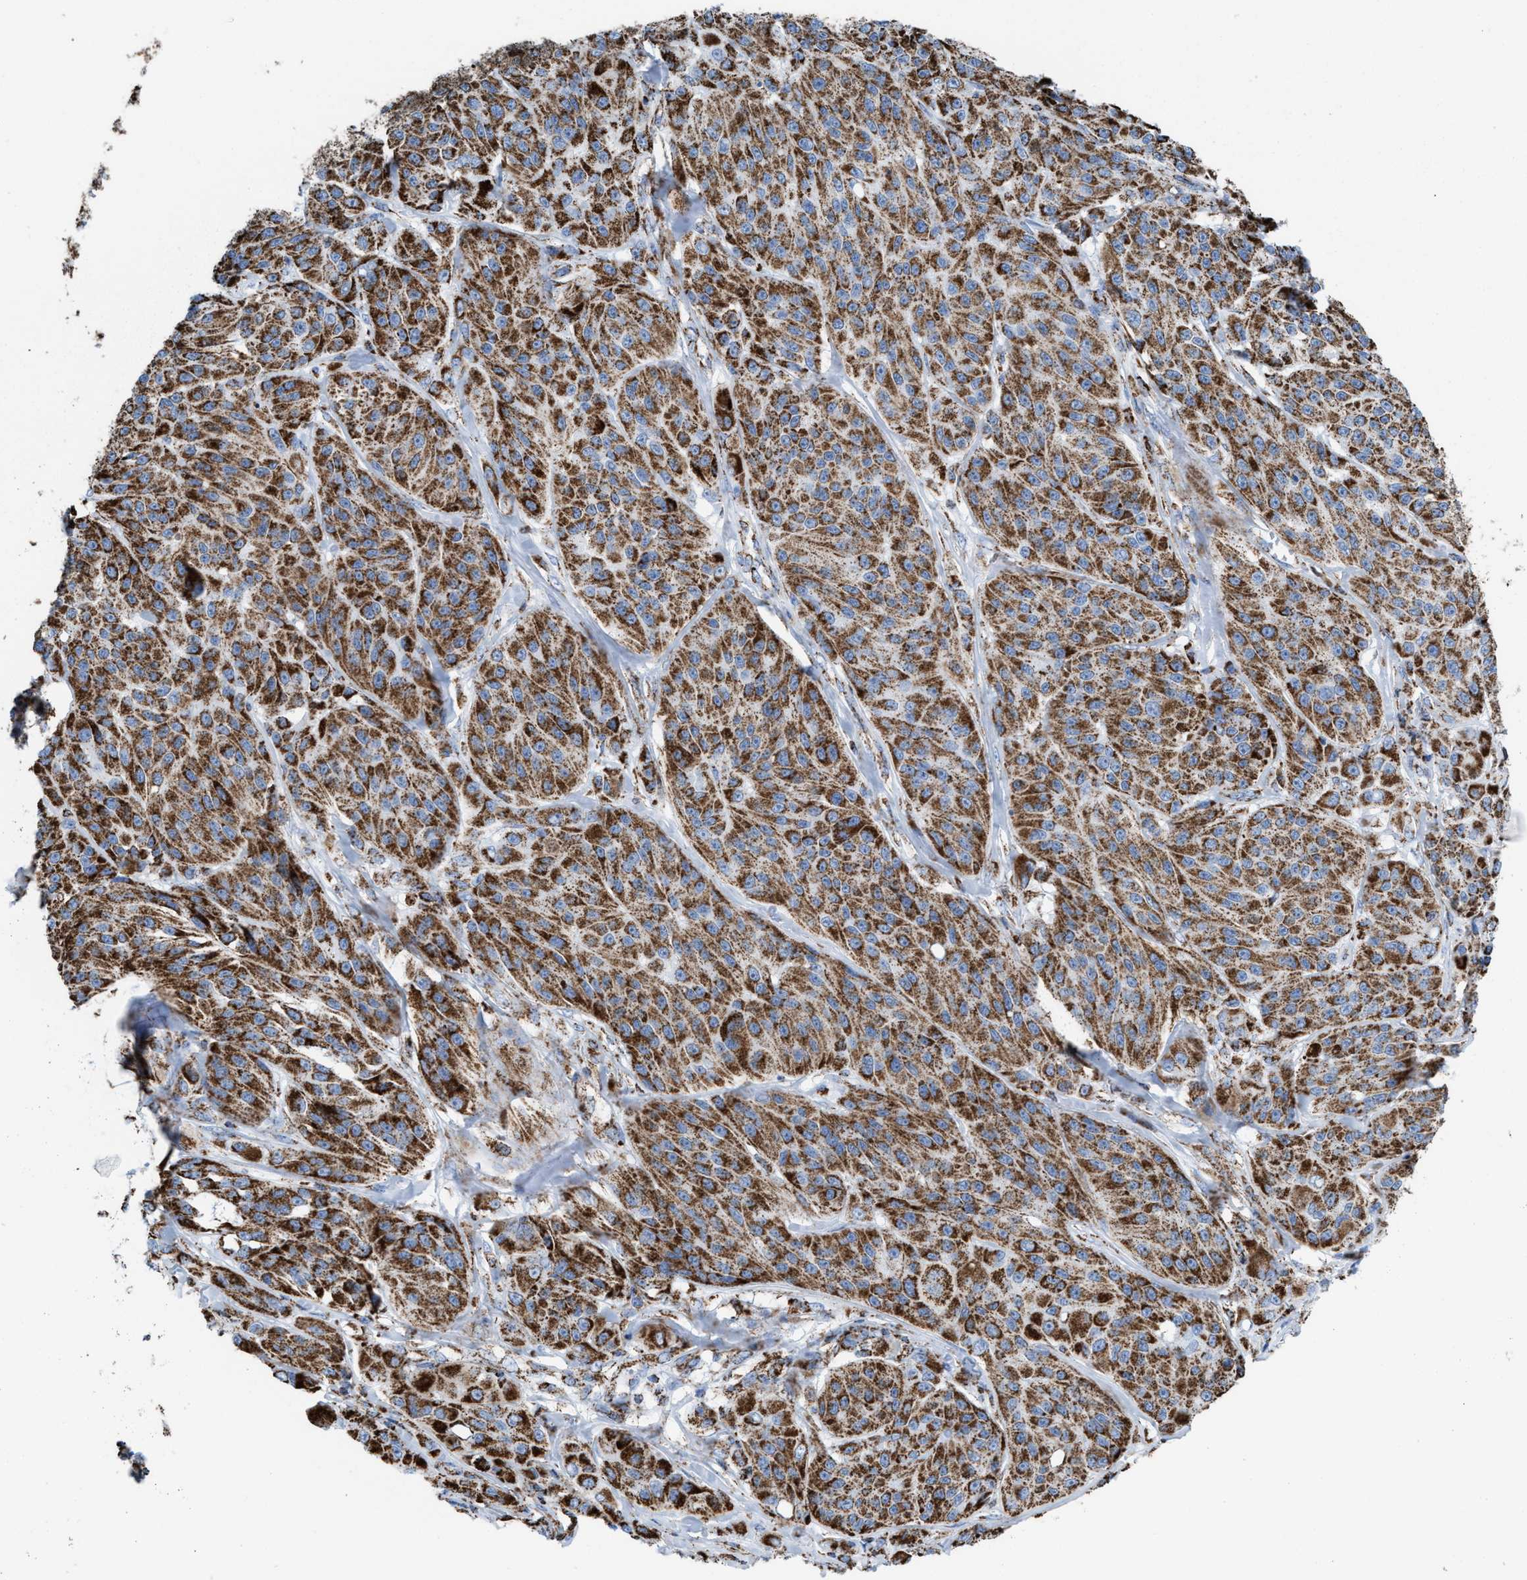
{"staining": {"intensity": "strong", "quantity": ">75%", "location": "cytoplasmic/membranous"}, "tissue": "melanoma", "cell_type": "Tumor cells", "image_type": "cancer", "snomed": [{"axis": "morphology", "description": "Malignant melanoma, NOS"}, {"axis": "topography", "description": "Skin"}], "caption": "There is high levels of strong cytoplasmic/membranous staining in tumor cells of malignant melanoma, as demonstrated by immunohistochemical staining (brown color).", "gene": "ECHS1", "patient": {"sex": "male", "age": 84}}